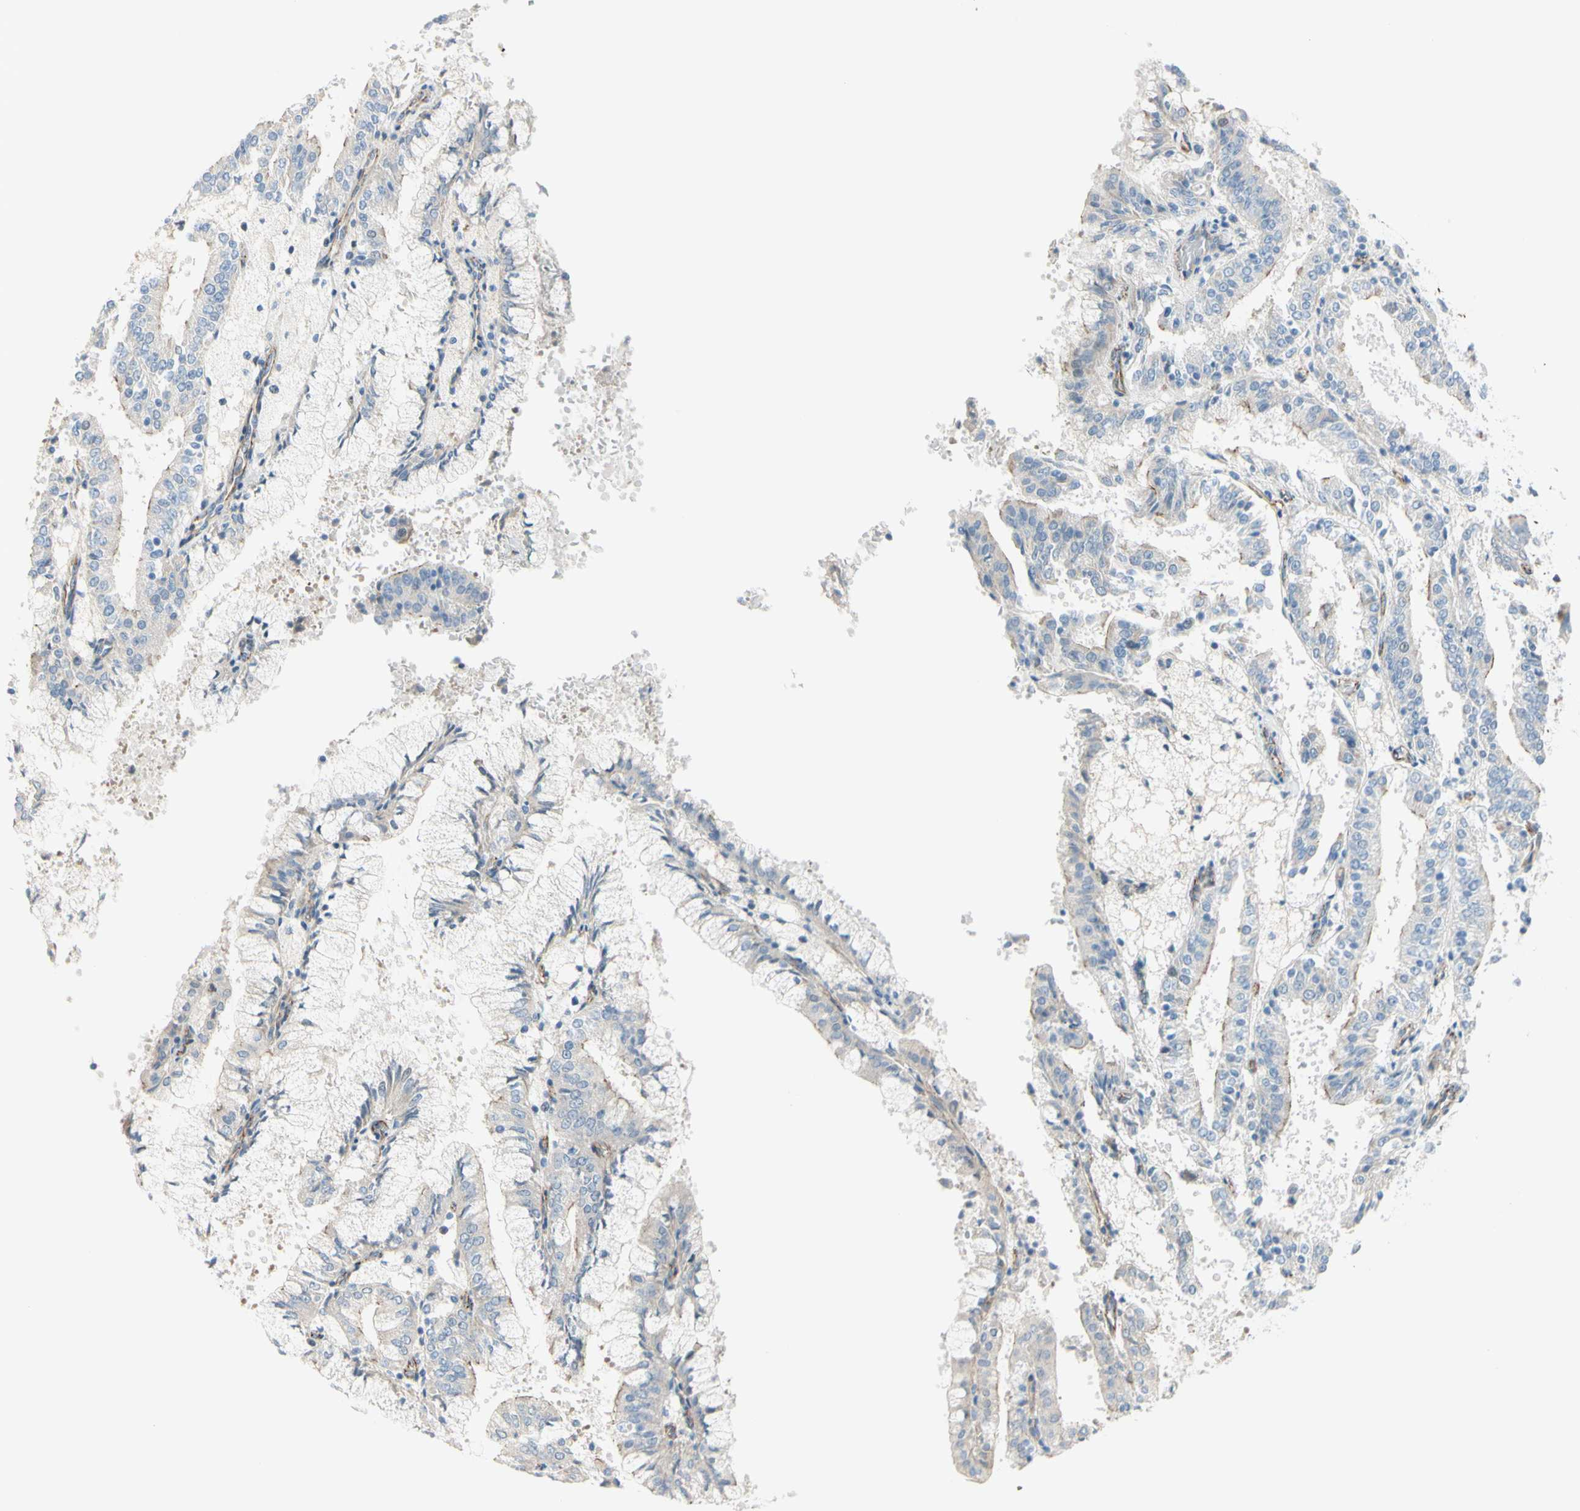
{"staining": {"intensity": "moderate", "quantity": "<25%", "location": "cytoplasmic/membranous"}, "tissue": "endometrial cancer", "cell_type": "Tumor cells", "image_type": "cancer", "snomed": [{"axis": "morphology", "description": "Adenocarcinoma, NOS"}, {"axis": "topography", "description": "Endometrium"}], "caption": "Adenocarcinoma (endometrial) tissue displays moderate cytoplasmic/membranous positivity in approximately <25% of tumor cells, visualized by immunohistochemistry. (IHC, brightfield microscopy, high magnification).", "gene": "TJP1", "patient": {"sex": "female", "age": 63}}